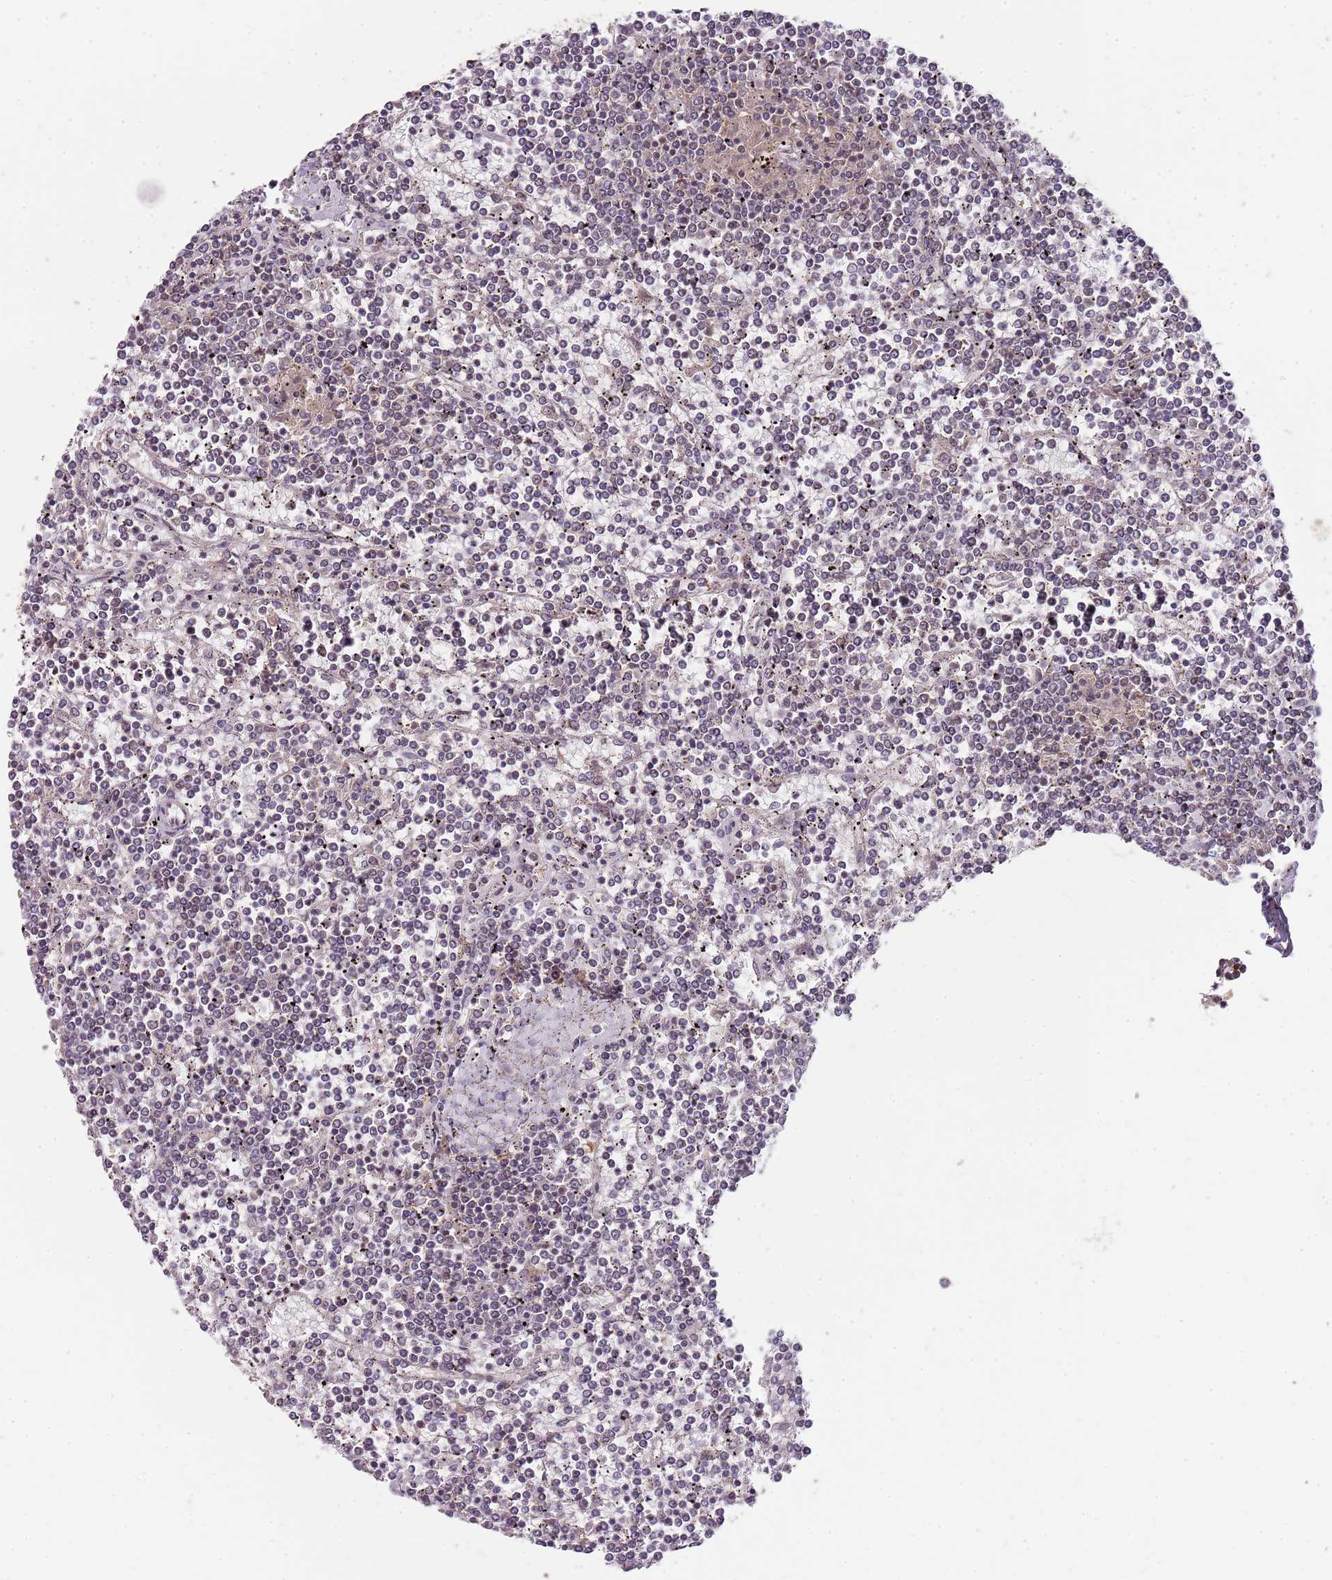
{"staining": {"intensity": "negative", "quantity": "none", "location": "none"}, "tissue": "lymphoma", "cell_type": "Tumor cells", "image_type": "cancer", "snomed": [{"axis": "morphology", "description": "Malignant lymphoma, non-Hodgkin's type, Low grade"}, {"axis": "topography", "description": "Spleen"}], "caption": "Photomicrograph shows no significant protein positivity in tumor cells of low-grade malignant lymphoma, non-Hodgkin's type.", "gene": "LIN37", "patient": {"sex": "female", "age": 19}}